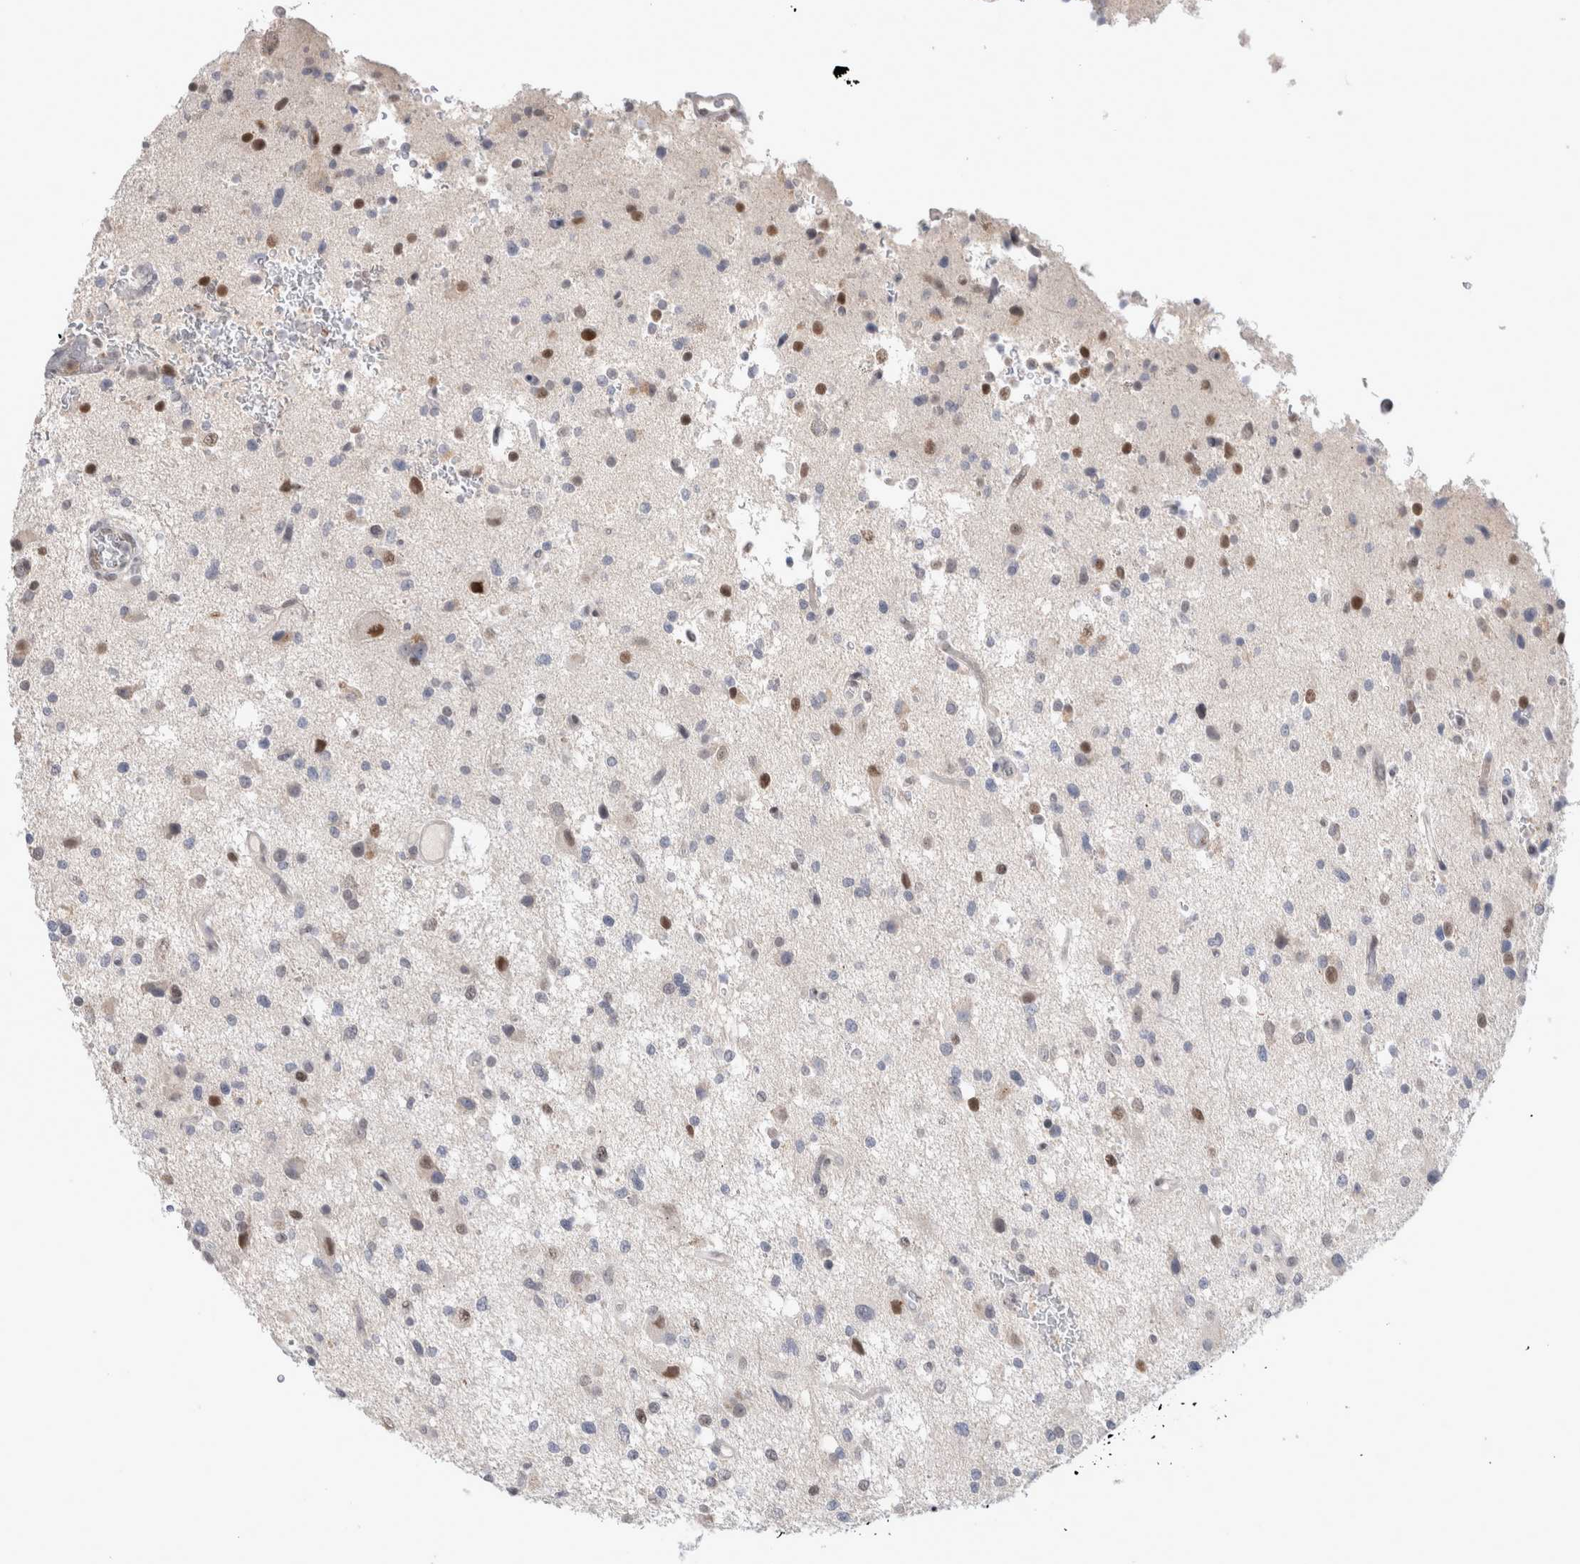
{"staining": {"intensity": "moderate", "quantity": "<25%", "location": "nuclear"}, "tissue": "glioma", "cell_type": "Tumor cells", "image_type": "cancer", "snomed": [{"axis": "morphology", "description": "Glioma, malignant, High grade"}, {"axis": "topography", "description": "Brain"}], "caption": "Glioma tissue exhibits moderate nuclear staining in approximately <25% of tumor cells Nuclei are stained in blue.", "gene": "KNL1", "patient": {"sex": "male", "age": 33}}